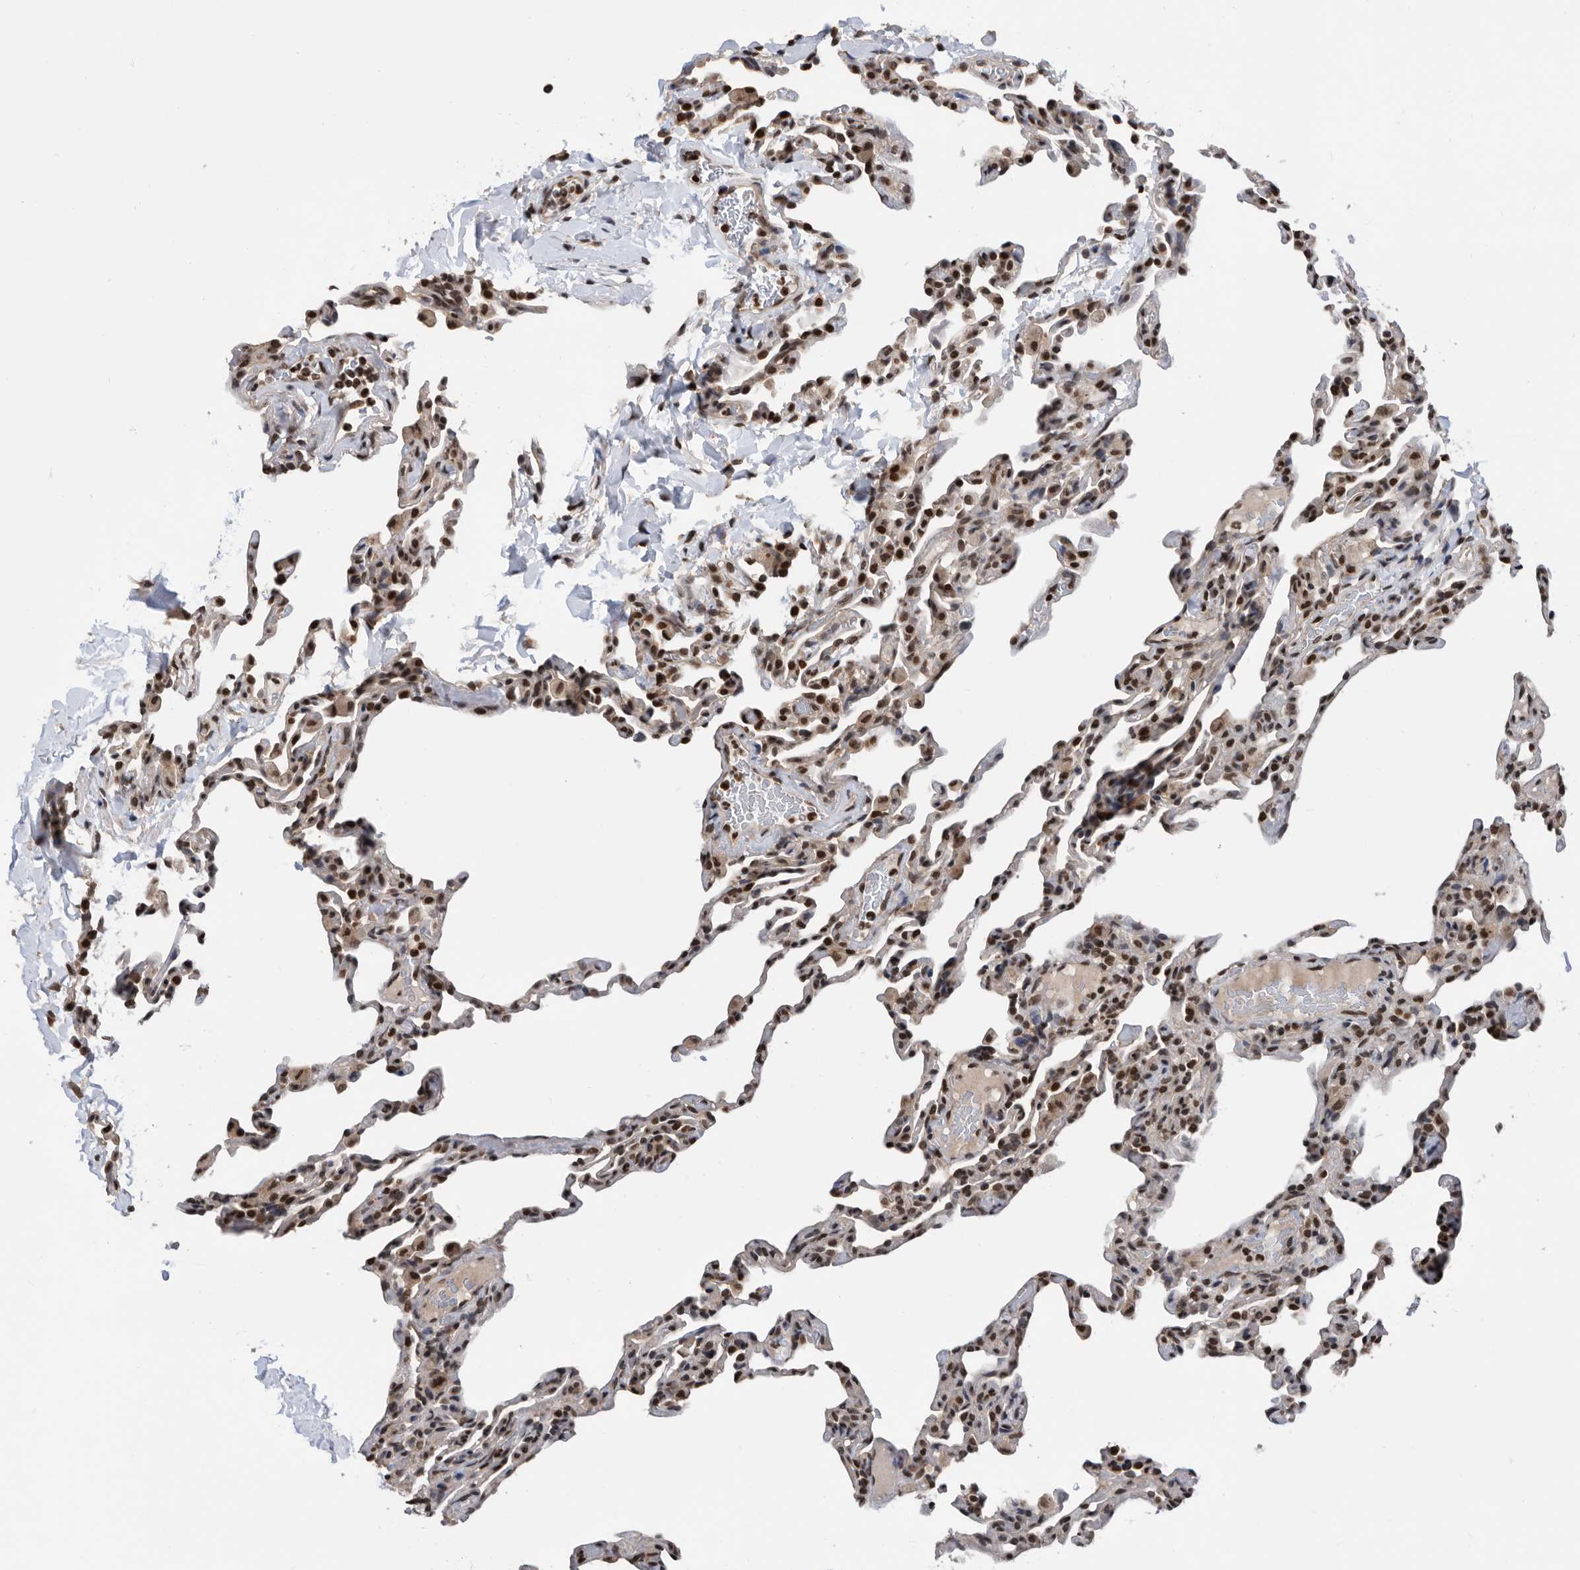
{"staining": {"intensity": "moderate", "quantity": "25%-75%", "location": "nuclear"}, "tissue": "lung", "cell_type": "Alveolar cells", "image_type": "normal", "snomed": [{"axis": "morphology", "description": "Normal tissue, NOS"}, {"axis": "topography", "description": "Lung"}], "caption": "Protein analysis of normal lung shows moderate nuclear positivity in approximately 25%-75% of alveolar cells.", "gene": "SNRNP48", "patient": {"sex": "male", "age": 20}}